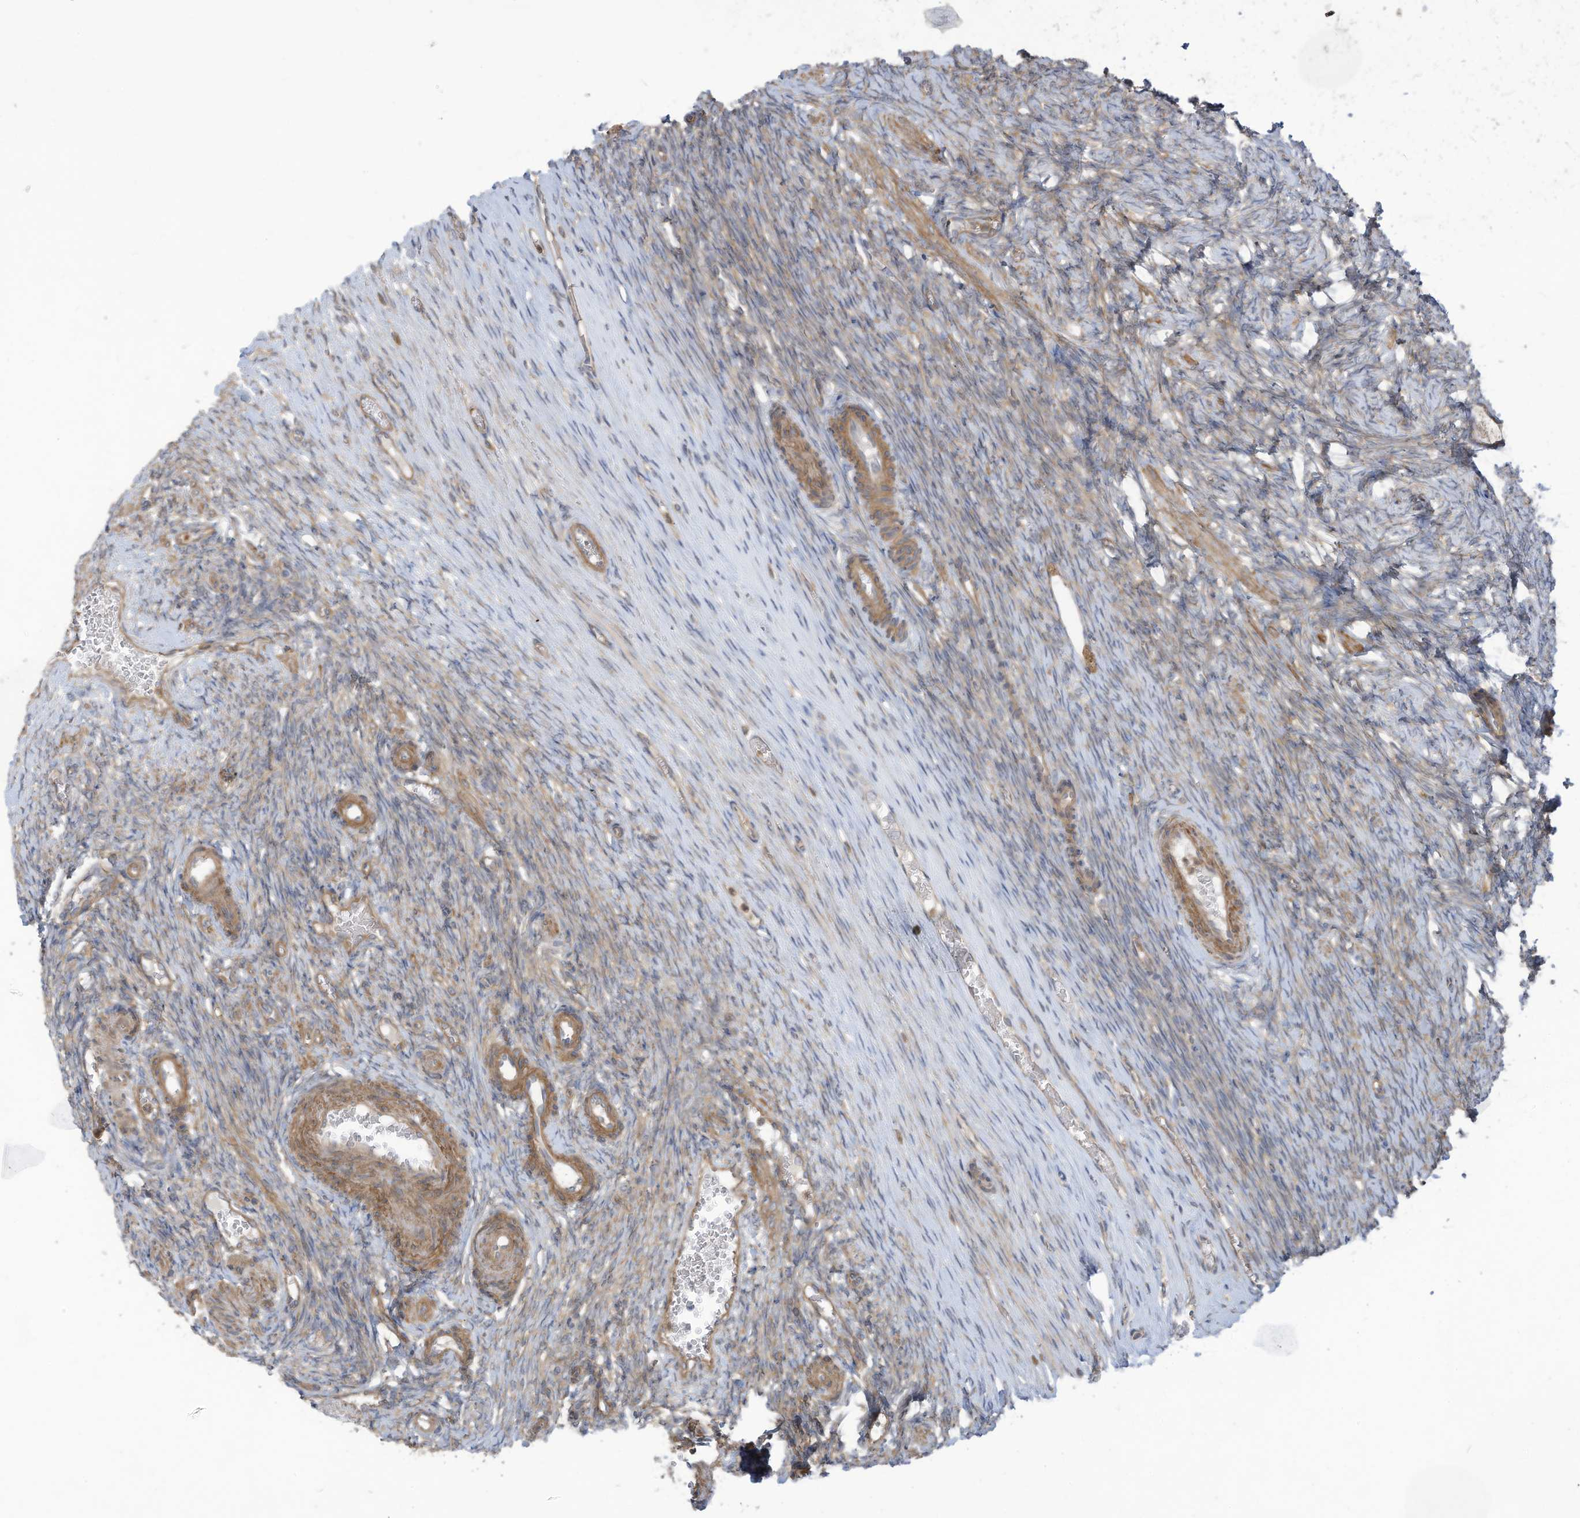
{"staining": {"intensity": "weak", "quantity": "25%-75%", "location": "cytoplasmic/membranous"}, "tissue": "ovary", "cell_type": "Ovarian stroma cells", "image_type": "normal", "snomed": [{"axis": "morphology", "description": "Adenocarcinoma, NOS"}, {"axis": "topography", "description": "Endometrium"}], "caption": "The photomicrograph reveals immunohistochemical staining of unremarkable ovary. There is weak cytoplasmic/membranous expression is seen in approximately 25%-75% of ovarian stroma cells. (brown staining indicates protein expression, while blue staining denotes nuclei).", "gene": "ADI1", "patient": {"sex": "female", "age": 32}}